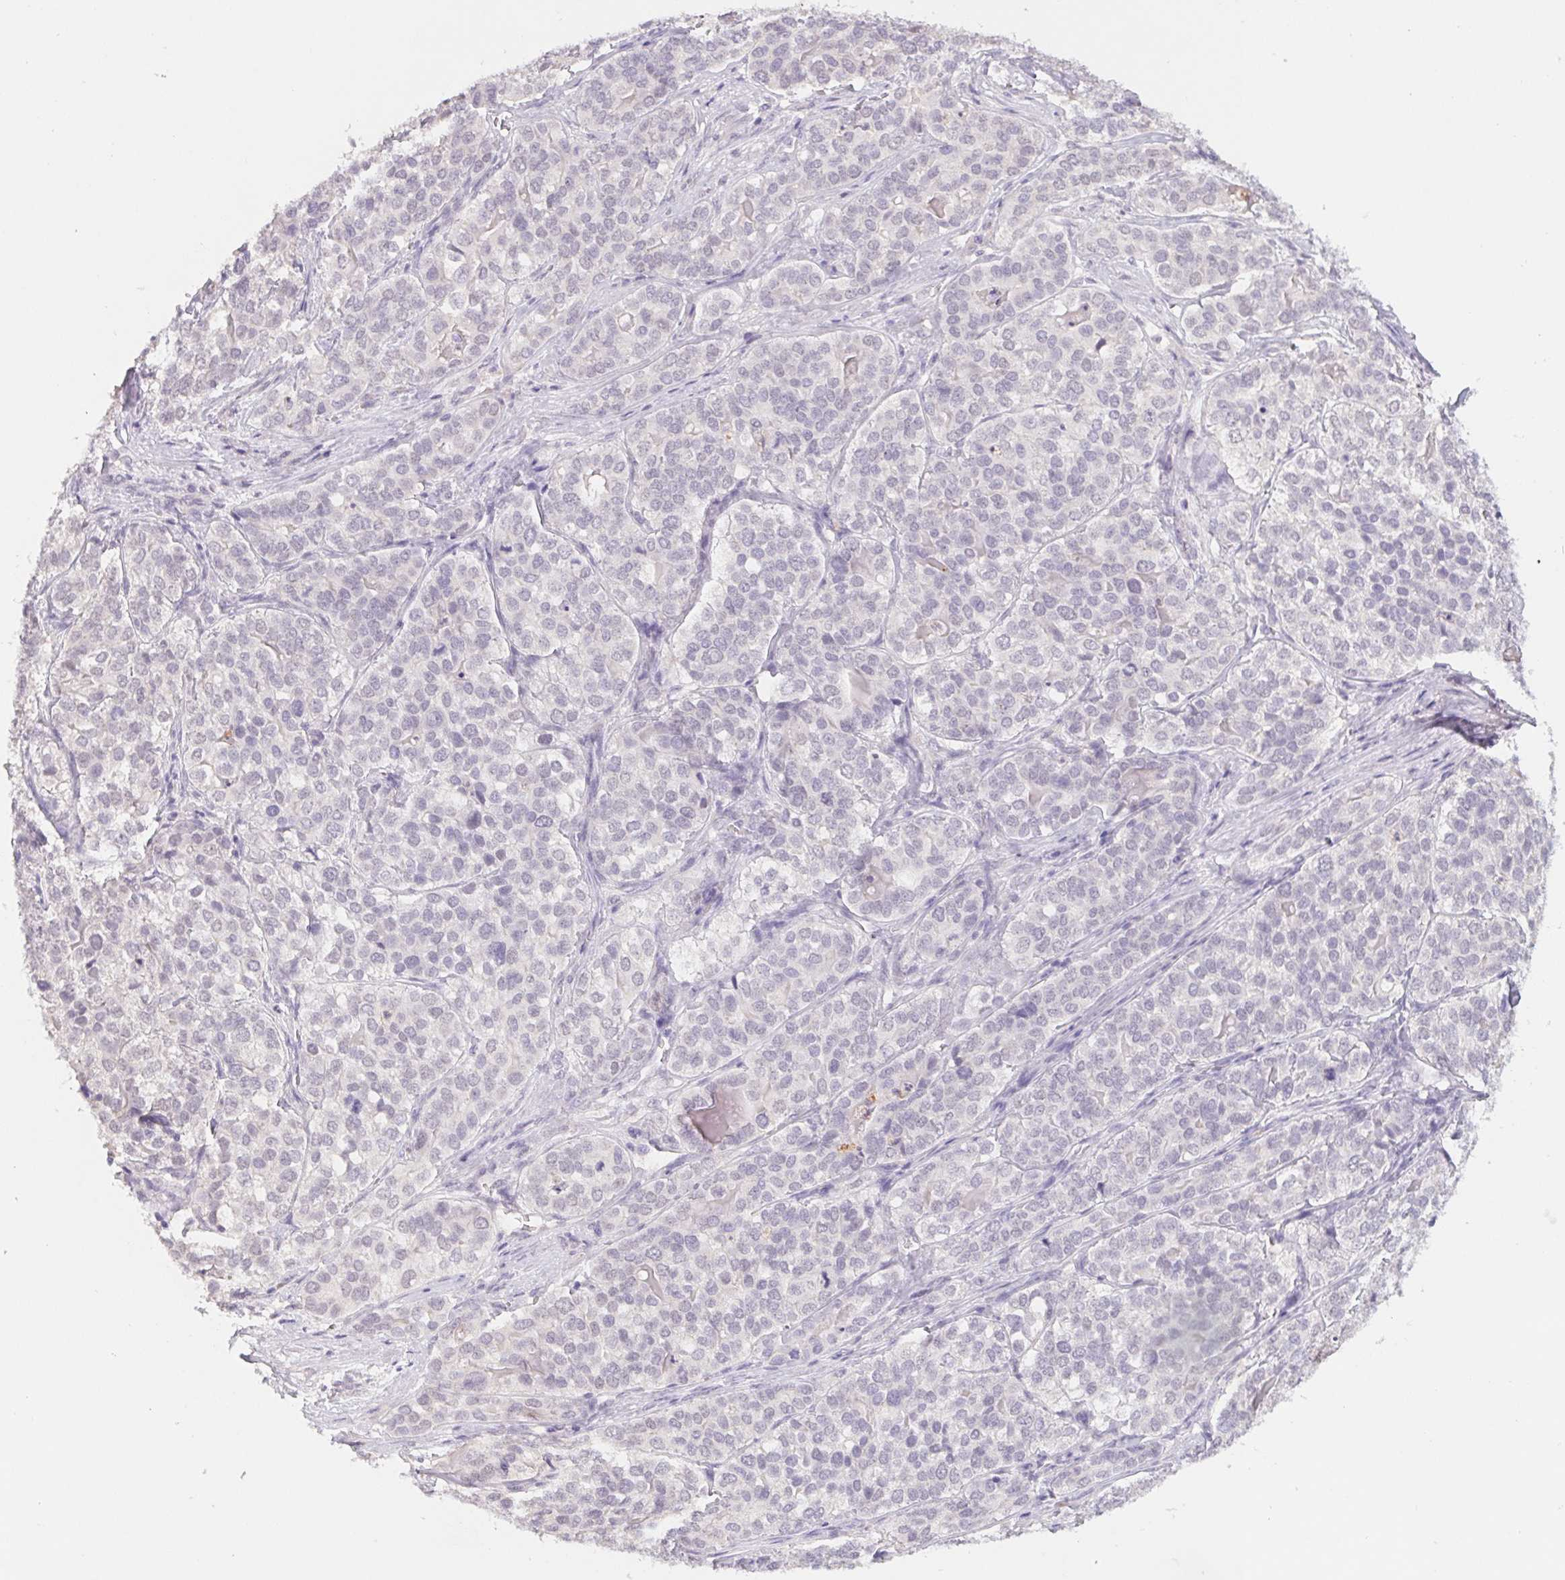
{"staining": {"intensity": "negative", "quantity": "none", "location": "none"}, "tissue": "liver cancer", "cell_type": "Tumor cells", "image_type": "cancer", "snomed": [{"axis": "morphology", "description": "Cholangiocarcinoma"}, {"axis": "topography", "description": "Liver"}], "caption": "Tumor cells show no significant protein staining in cholangiocarcinoma (liver). Brightfield microscopy of immunohistochemistry stained with DAB (brown) and hematoxylin (blue), captured at high magnification.", "gene": "PNMA8B", "patient": {"sex": "male", "age": 56}}